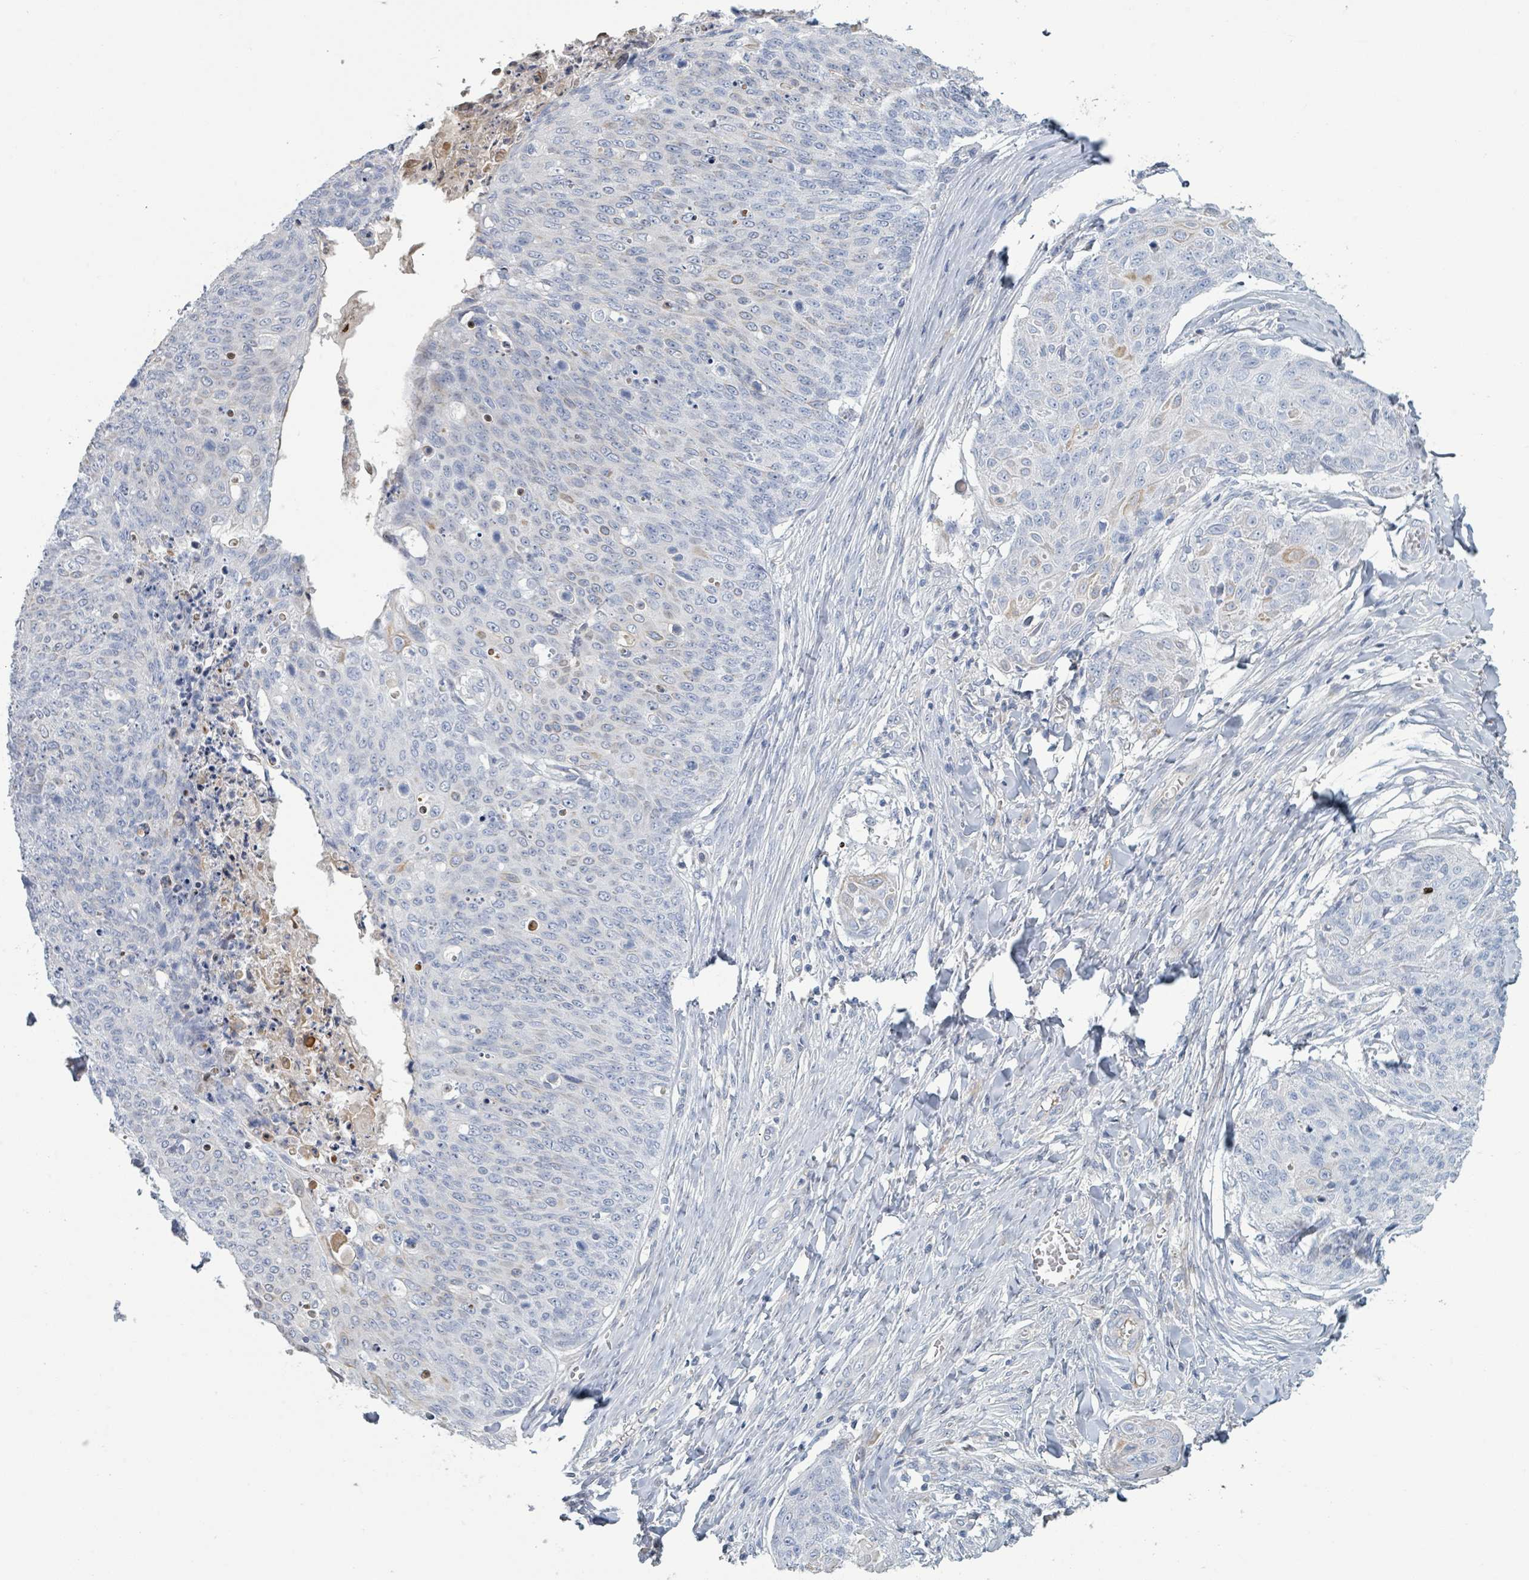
{"staining": {"intensity": "negative", "quantity": "none", "location": "none"}, "tissue": "skin cancer", "cell_type": "Tumor cells", "image_type": "cancer", "snomed": [{"axis": "morphology", "description": "Squamous cell carcinoma, NOS"}, {"axis": "topography", "description": "Skin"}, {"axis": "topography", "description": "Vulva"}], "caption": "An immunohistochemistry (IHC) micrograph of skin squamous cell carcinoma is shown. There is no staining in tumor cells of skin squamous cell carcinoma.", "gene": "RAB33B", "patient": {"sex": "female", "age": 85}}